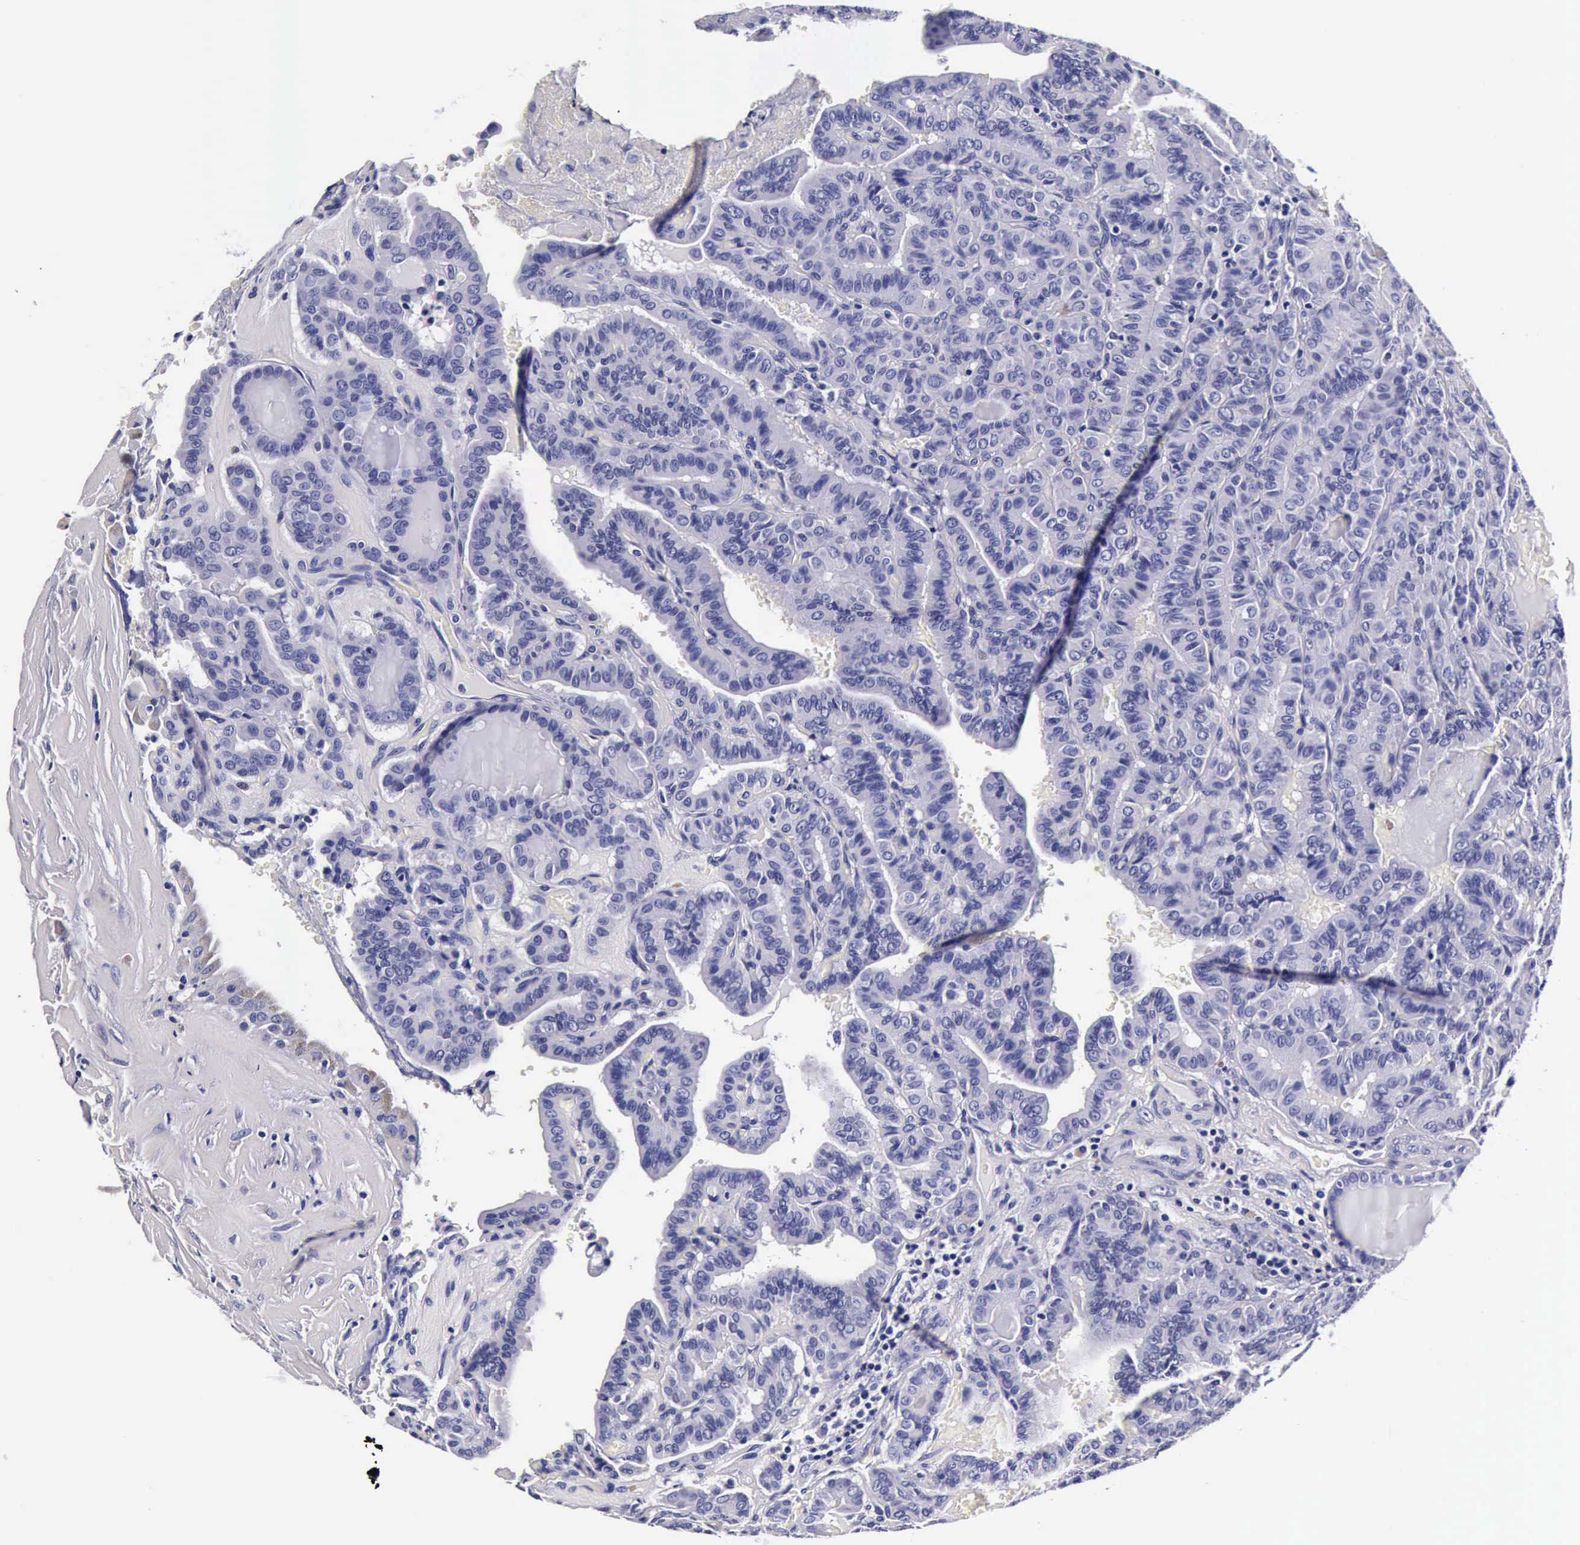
{"staining": {"intensity": "negative", "quantity": "none", "location": "none"}, "tissue": "thyroid cancer", "cell_type": "Tumor cells", "image_type": "cancer", "snomed": [{"axis": "morphology", "description": "Papillary adenocarcinoma, NOS"}, {"axis": "topography", "description": "Thyroid gland"}], "caption": "Immunohistochemistry (IHC) histopathology image of human thyroid cancer stained for a protein (brown), which demonstrates no expression in tumor cells.", "gene": "IAPP", "patient": {"sex": "male", "age": 87}}